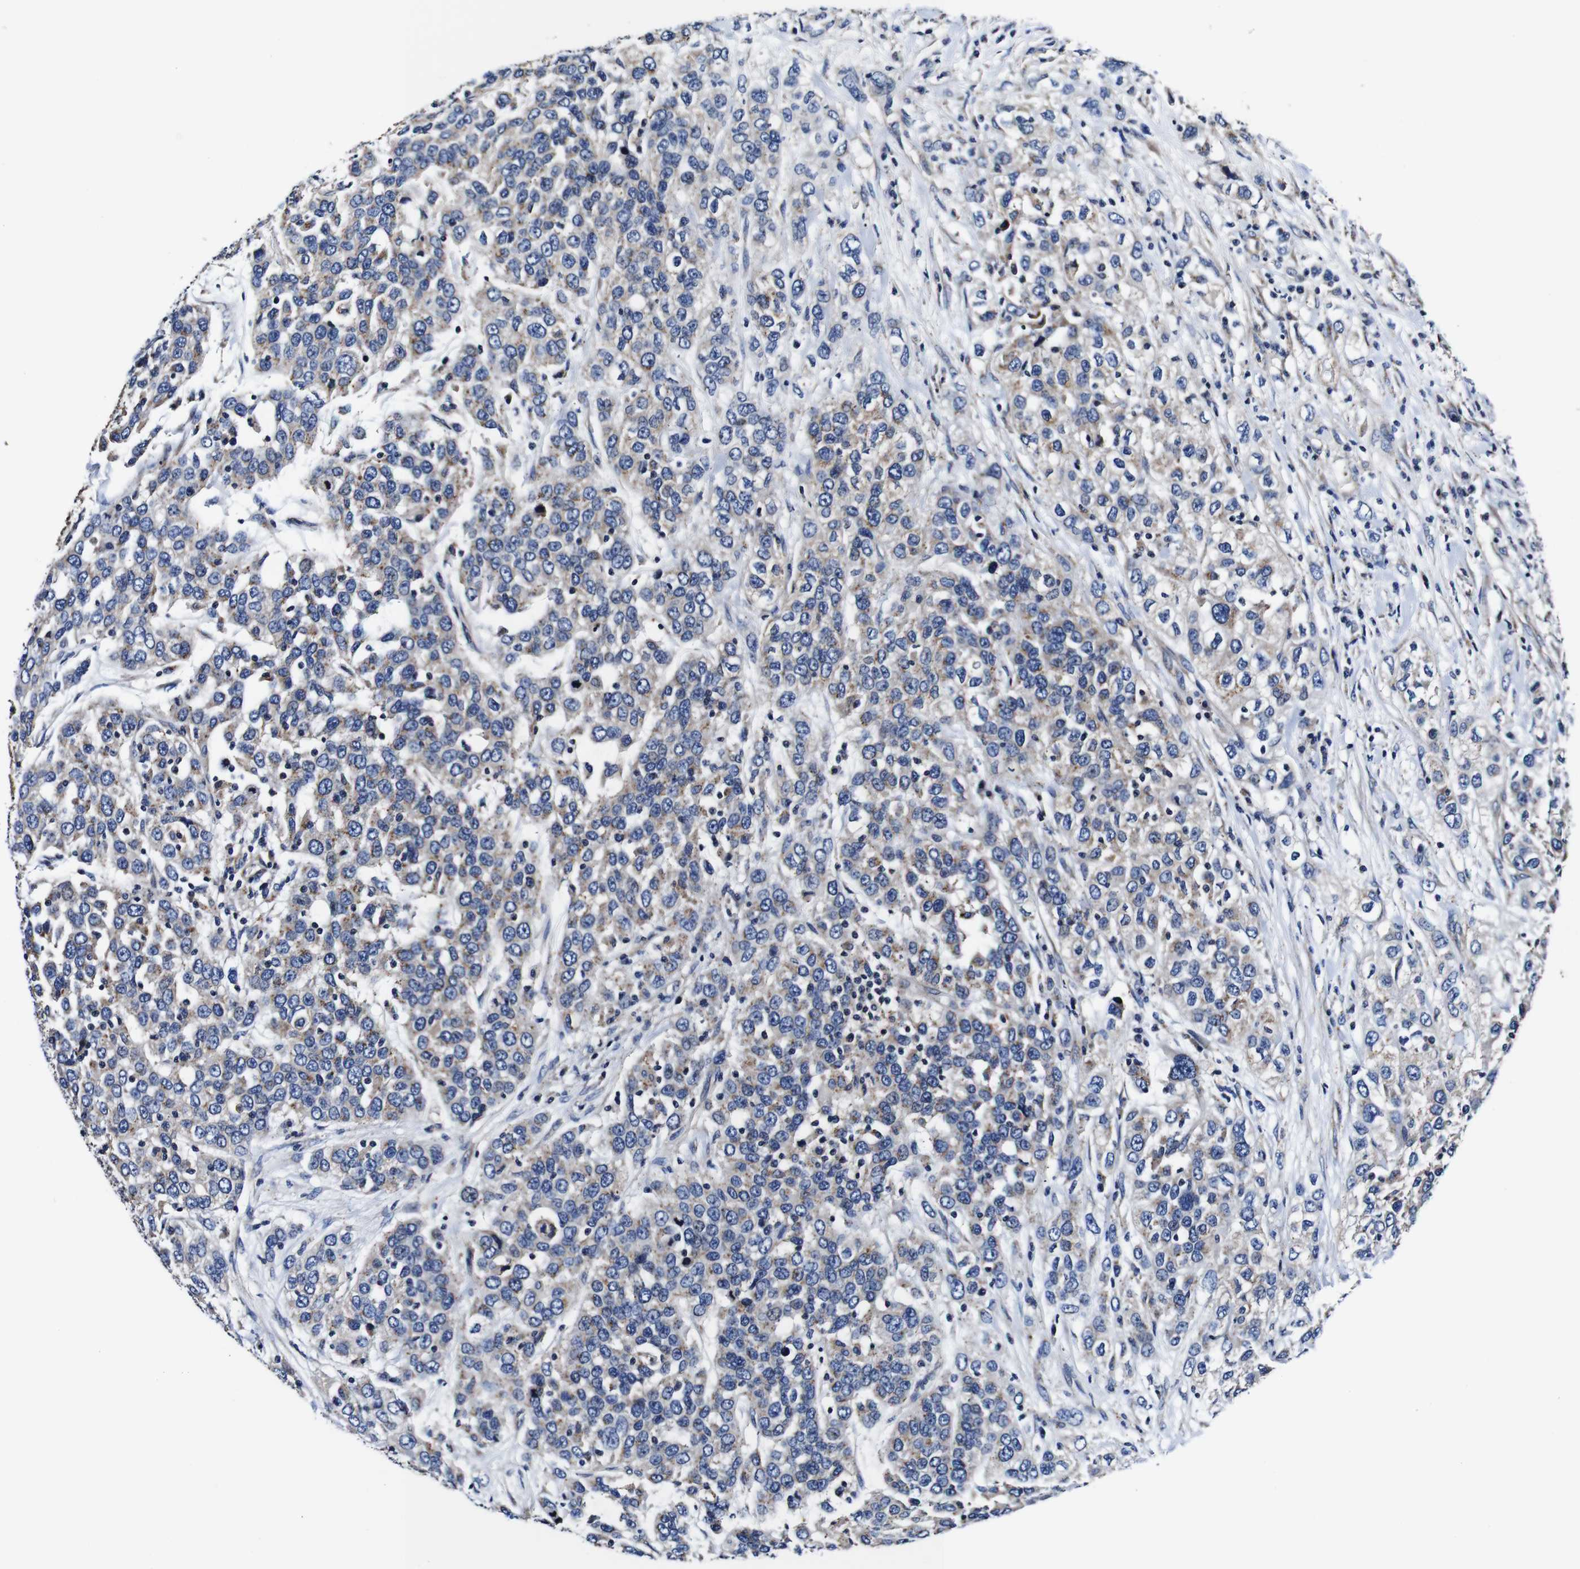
{"staining": {"intensity": "weak", "quantity": "<25%", "location": "cytoplasmic/membranous"}, "tissue": "urothelial cancer", "cell_type": "Tumor cells", "image_type": "cancer", "snomed": [{"axis": "morphology", "description": "Urothelial carcinoma, High grade"}, {"axis": "topography", "description": "Urinary bladder"}], "caption": "This is an immunohistochemistry histopathology image of high-grade urothelial carcinoma. There is no positivity in tumor cells.", "gene": "PDCD6IP", "patient": {"sex": "female", "age": 80}}